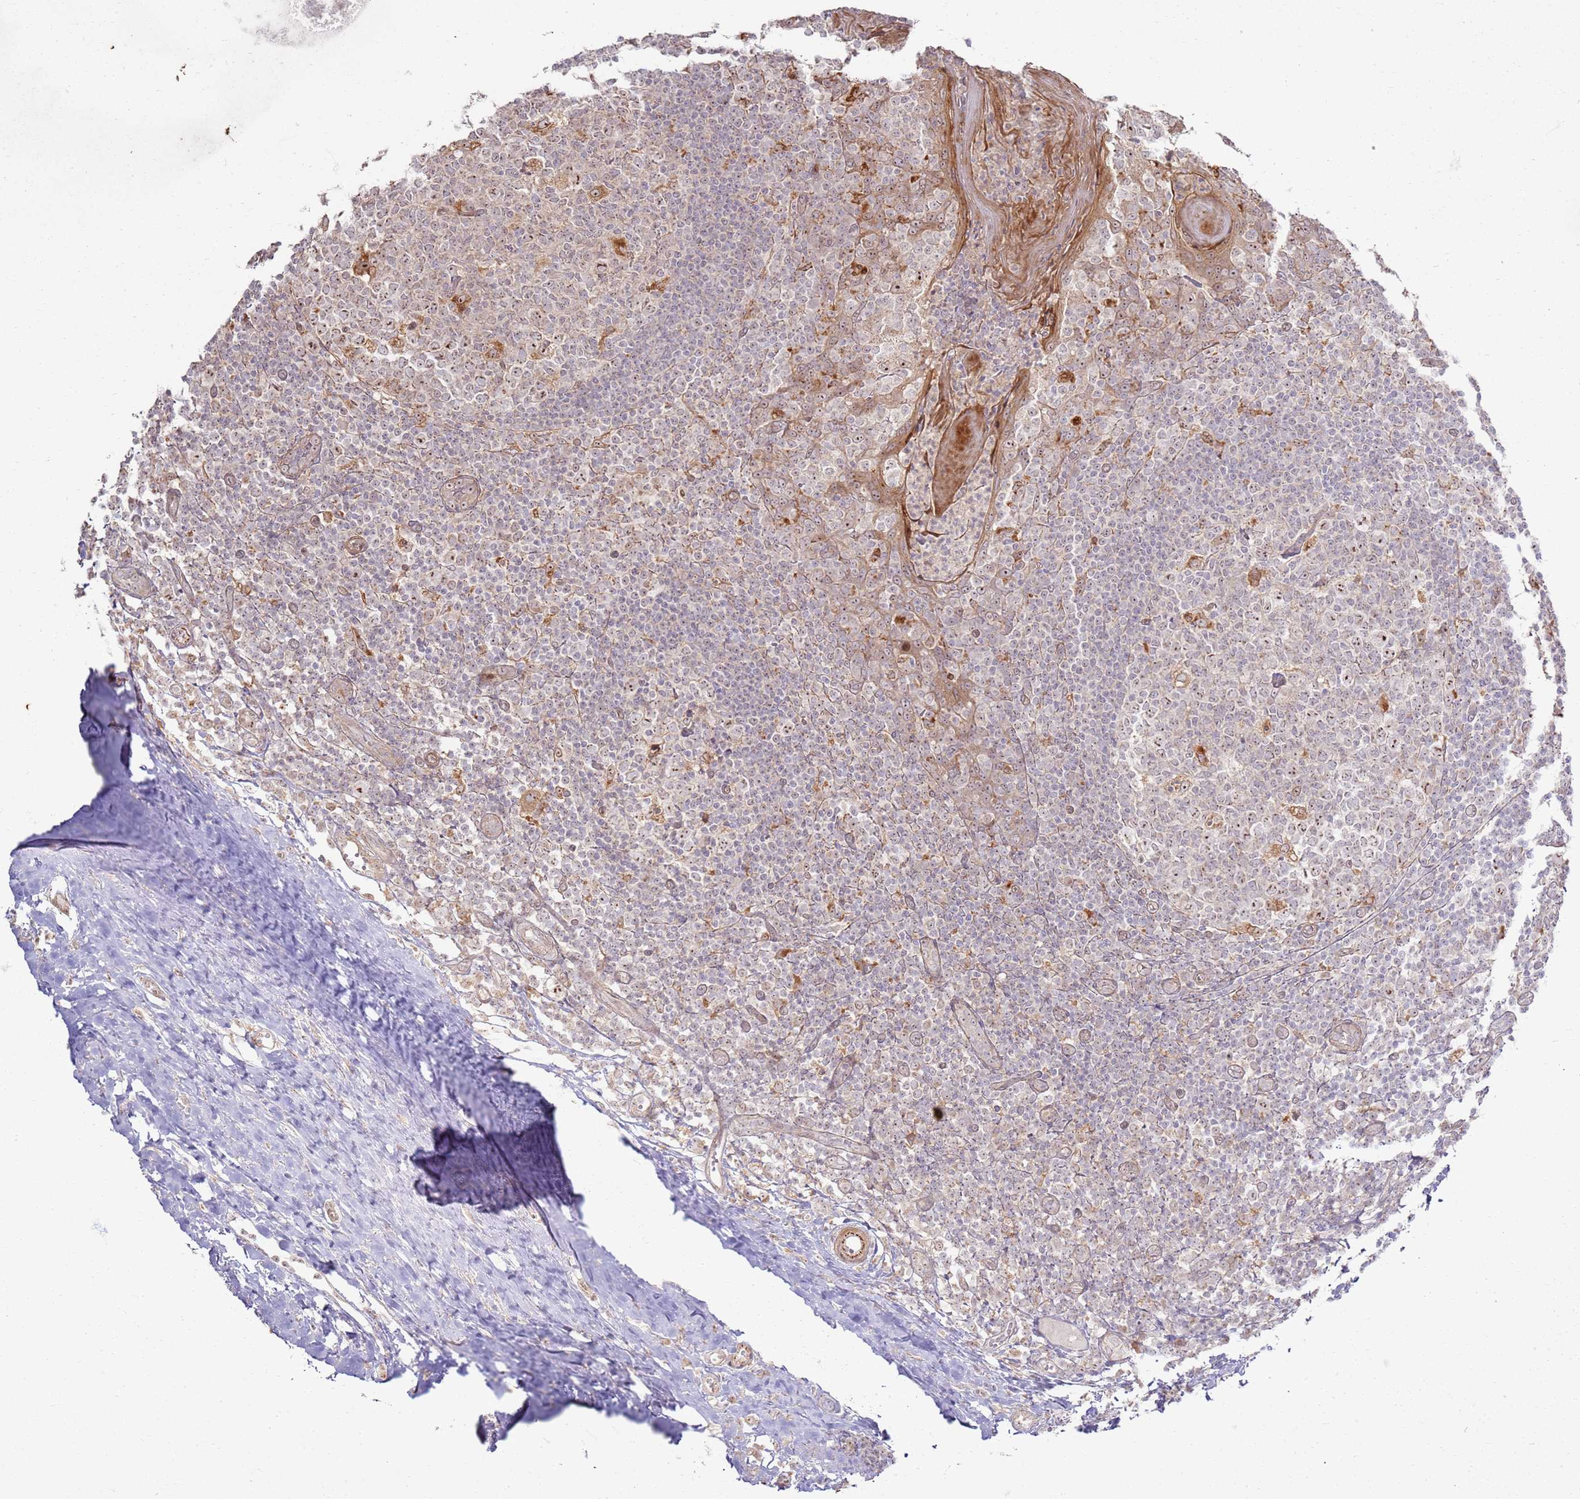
{"staining": {"intensity": "moderate", "quantity": "<25%", "location": "cytoplasmic/membranous,nuclear"}, "tissue": "tonsil", "cell_type": "Germinal center cells", "image_type": "normal", "snomed": [{"axis": "morphology", "description": "Normal tissue, NOS"}, {"axis": "topography", "description": "Tonsil"}], "caption": "Tonsil stained for a protein (brown) shows moderate cytoplasmic/membranous,nuclear positive positivity in about <25% of germinal center cells.", "gene": "CNPY1", "patient": {"sex": "female", "age": 19}}